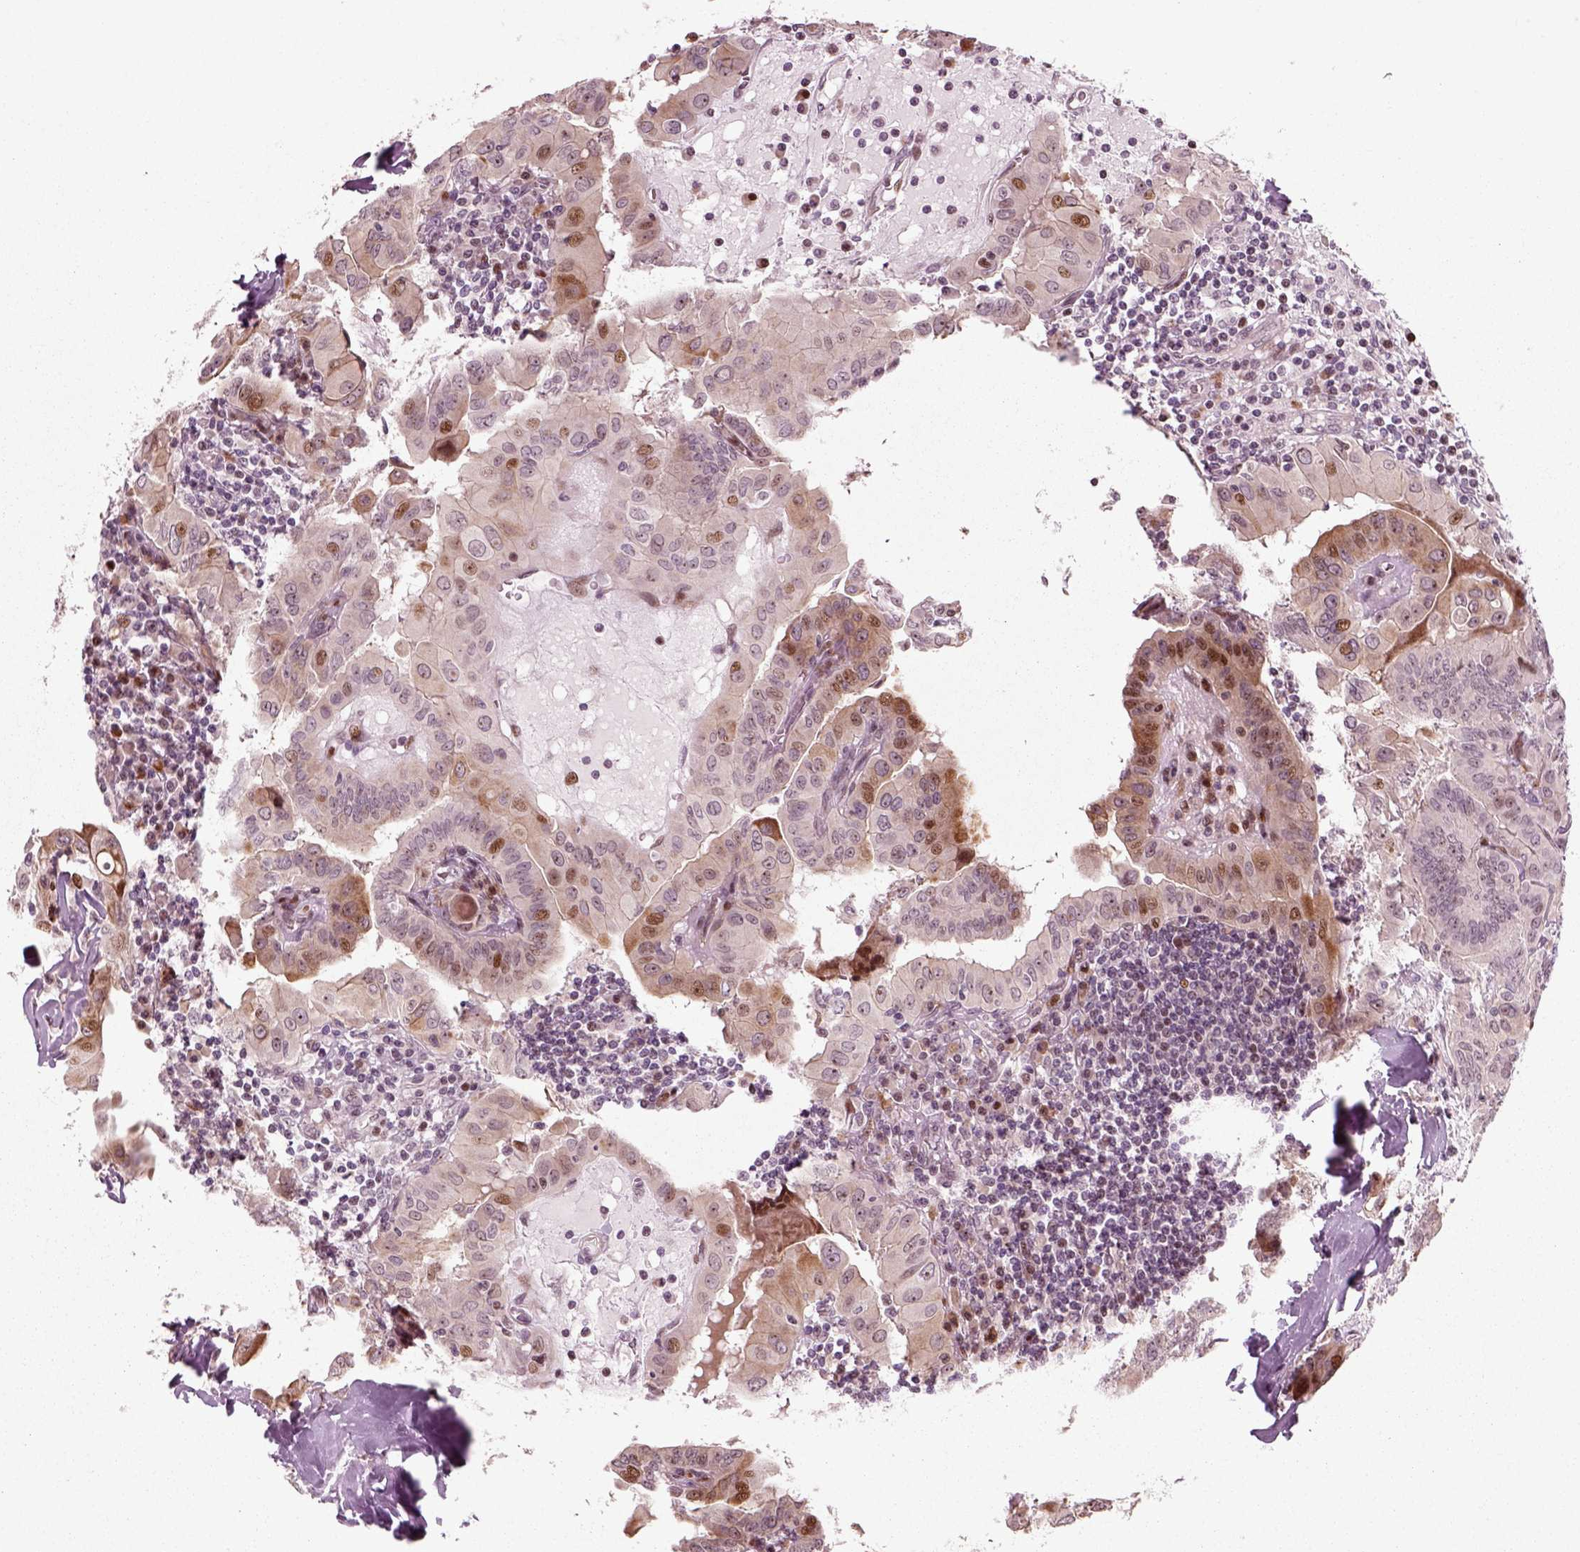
{"staining": {"intensity": "moderate", "quantity": "<25%", "location": "nuclear"}, "tissue": "thyroid cancer", "cell_type": "Tumor cells", "image_type": "cancer", "snomed": [{"axis": "morphology", "description": "Papillary adenocarcinoma, NOS"}, {"axis": "topography", "description": "Thyroid gland"}], "caption": "Thyroid cancer stained for a protein exhibits moderate nuclear positivity in tumor cells. (brown staining indicates protein expression, while blue staining denotes nuclei).", "gene": "CDC14A", "patient": {"sex": "female", "age": 37}}